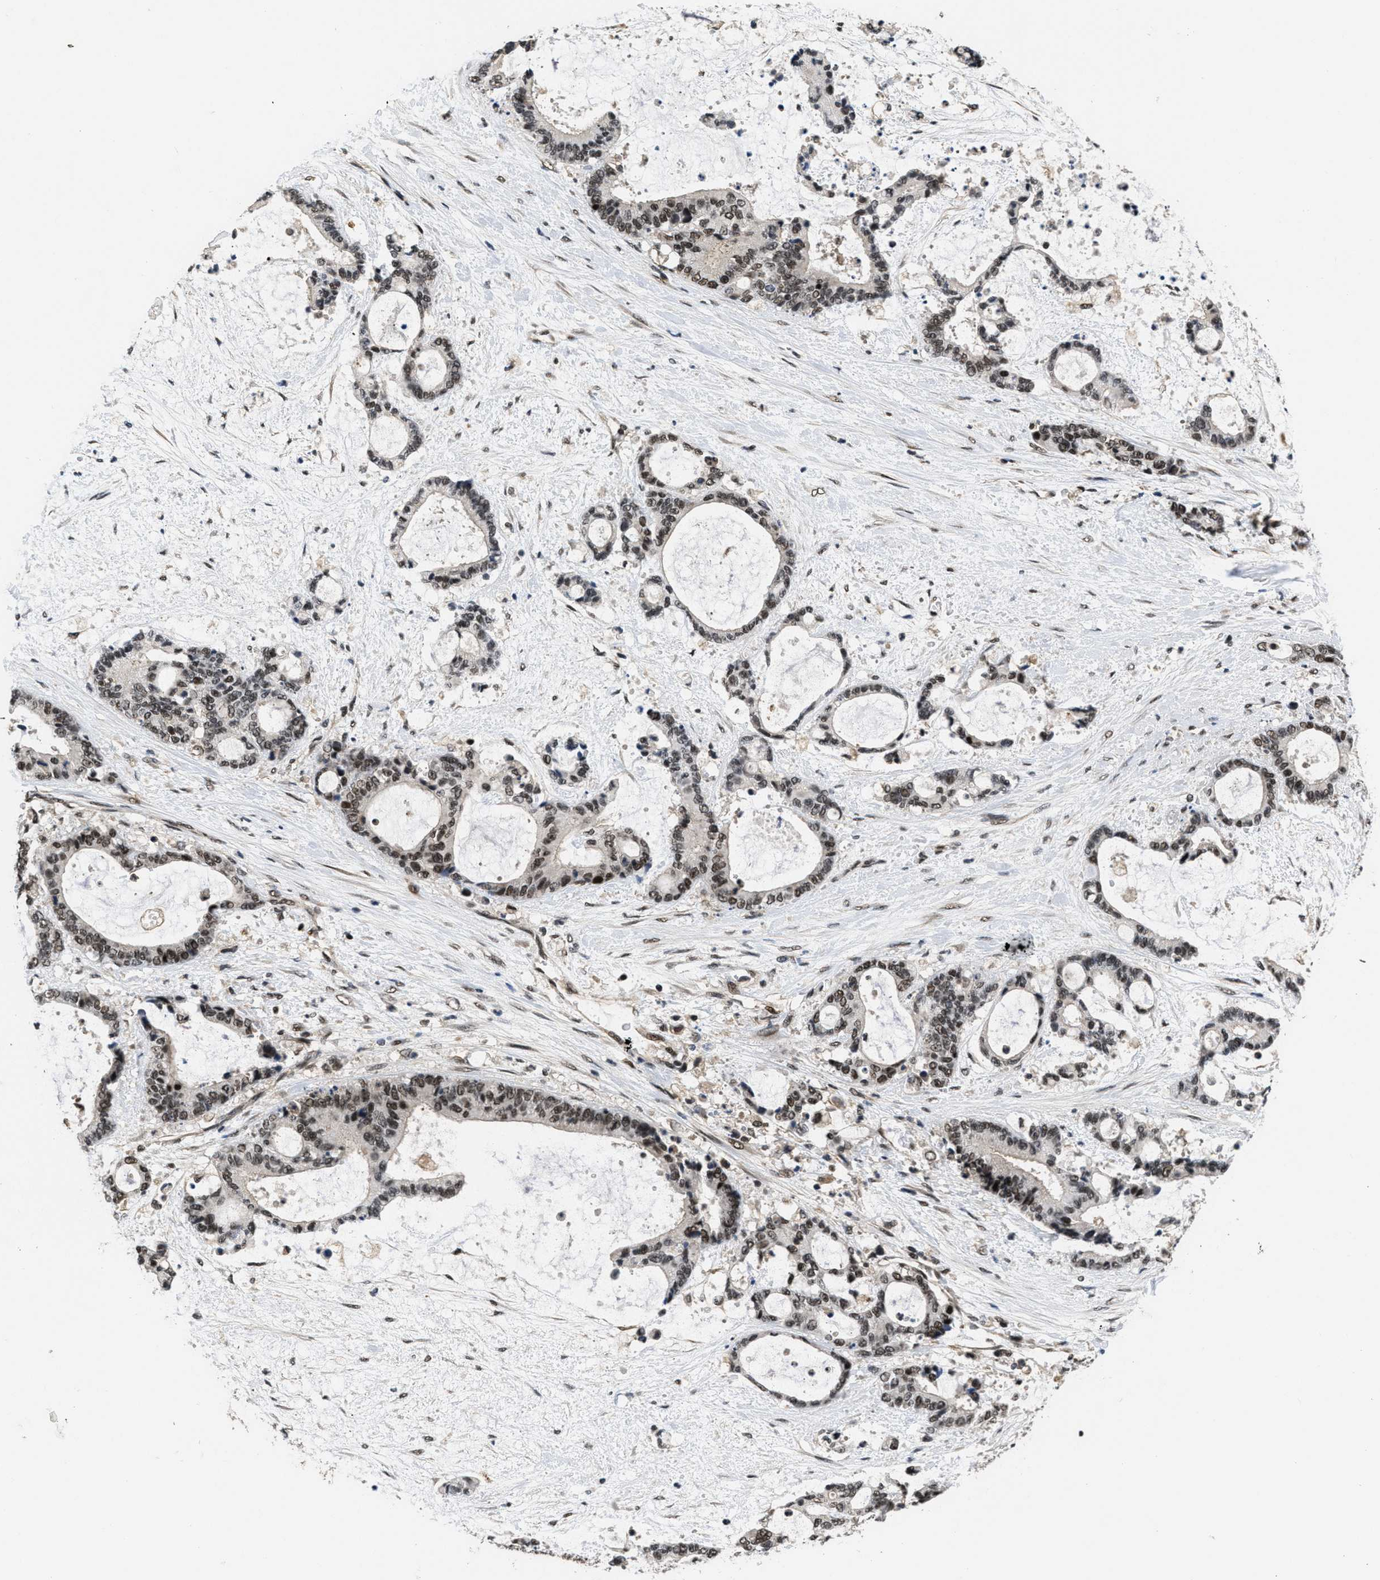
{"staining": {"intensity": "strong", "quantity": ">75%", "location": "nuclear"}, "tissue": "liver cancer", "cell_type": "Tumor cells", "image_type": "cancer", "snomed": [{"axis": "morphology", "description": "Normal tissue, NOS"}, {"axis": "morphology", "description": "Cholangiocarcinoma"}, {"axis": "topography", "description": "Liver"}, {"axis": "topography", "description": "Peripheral nerve tissue"}], "caption": "Liver cholangiocarcinoma stained with a protein marker exhibits strong staining in tumor cells.", "gene": "CUL4B", "patient": {"sex": "female", "age": 73}}